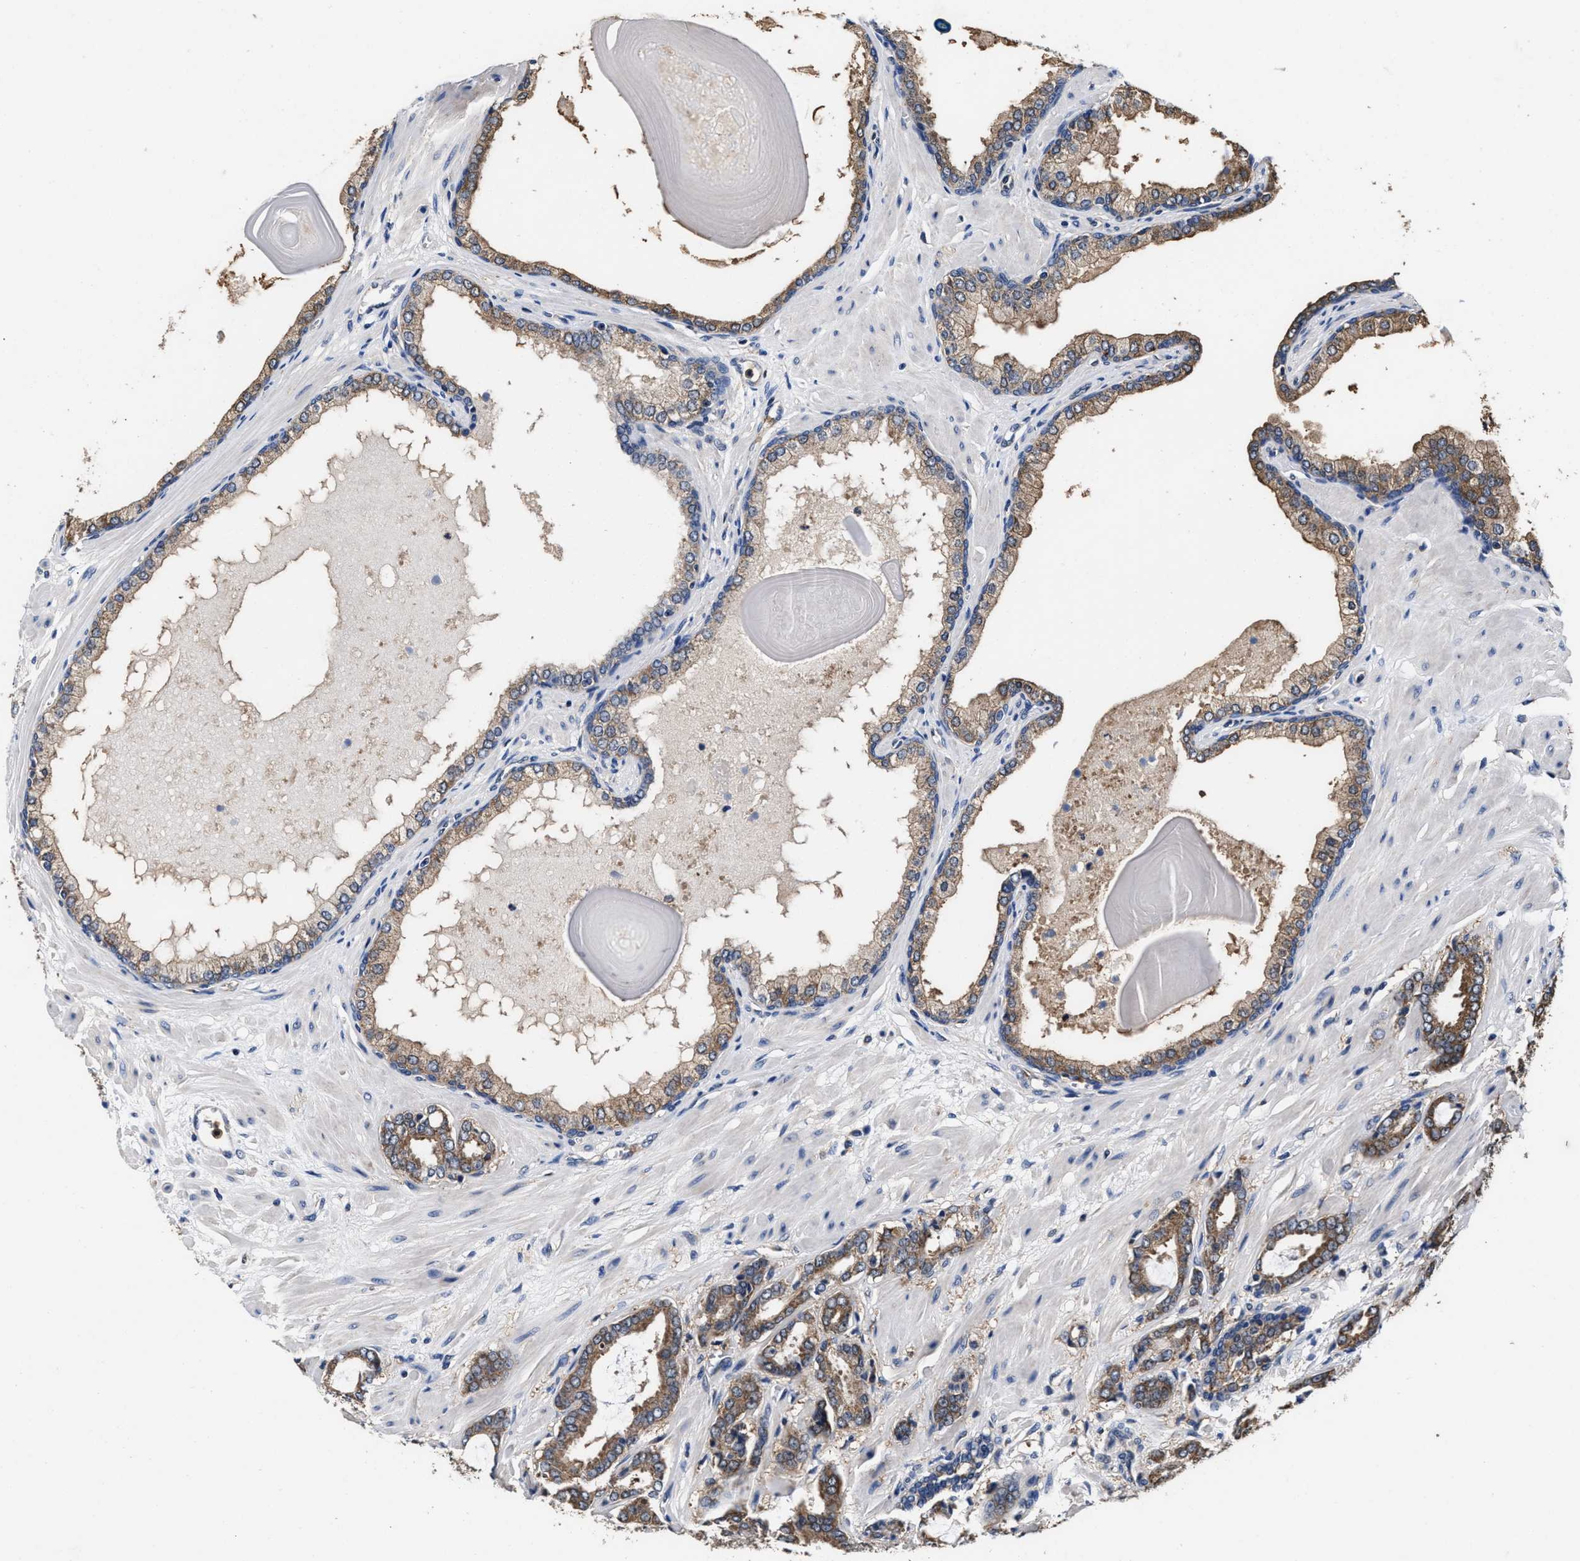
{"staining": {"intensity": "moderate", "quantity": ">75%", "location": "cytoplasmic/membranous"}, "tissue": "prostate cancer", "cell_type": "Tumor cells", "image_type": "cancer", "snomed": [{"axis": "morphology", "description": "Adenocarcinoma, Low grade"}, {"axis": "topography", "description": "Prostate"}], "caption": "Immunohistochemistry (IHC) photomicrograph of prostate cancer stained for a protein (brown), which demonstrates medium levels of moderate cytoplasmic/membranous expression in approximately >75% of tumor cells.", "gene": "ACLY", "patient": {"sex": "male", "age": 53}}